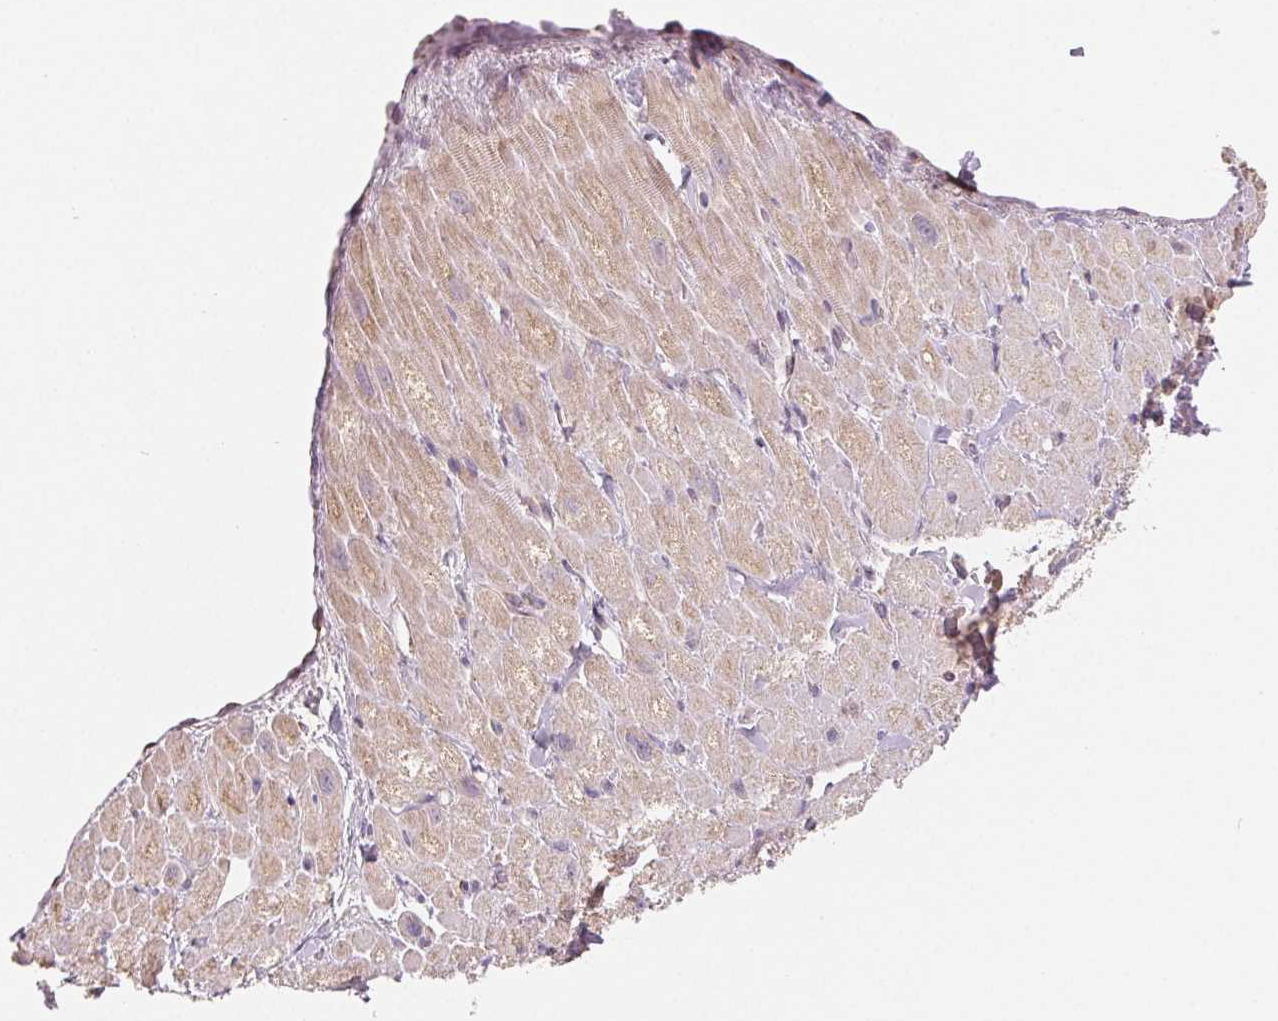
{"staining": {"intensity": "moderate", "quantity": "25%-75%", "location": "cytoplasmic/membranous"}, "tissue": "heart muscle", "cell_type": "Cardiomyocytes", "image_type": "normal", "snomed": [{"axis": "morphology", "description": "Normal tissue, NOS"}, {"axis": "topography", "description": "Heart"}], "caption": "Protein analysis of unremarkable heart muscle reveals moderate cytoplasmic/membranous expression in about 25%-75% of cardiomyocytes.", "gene": "HINT2", "patient": {"sex": "female", "age": 62}}